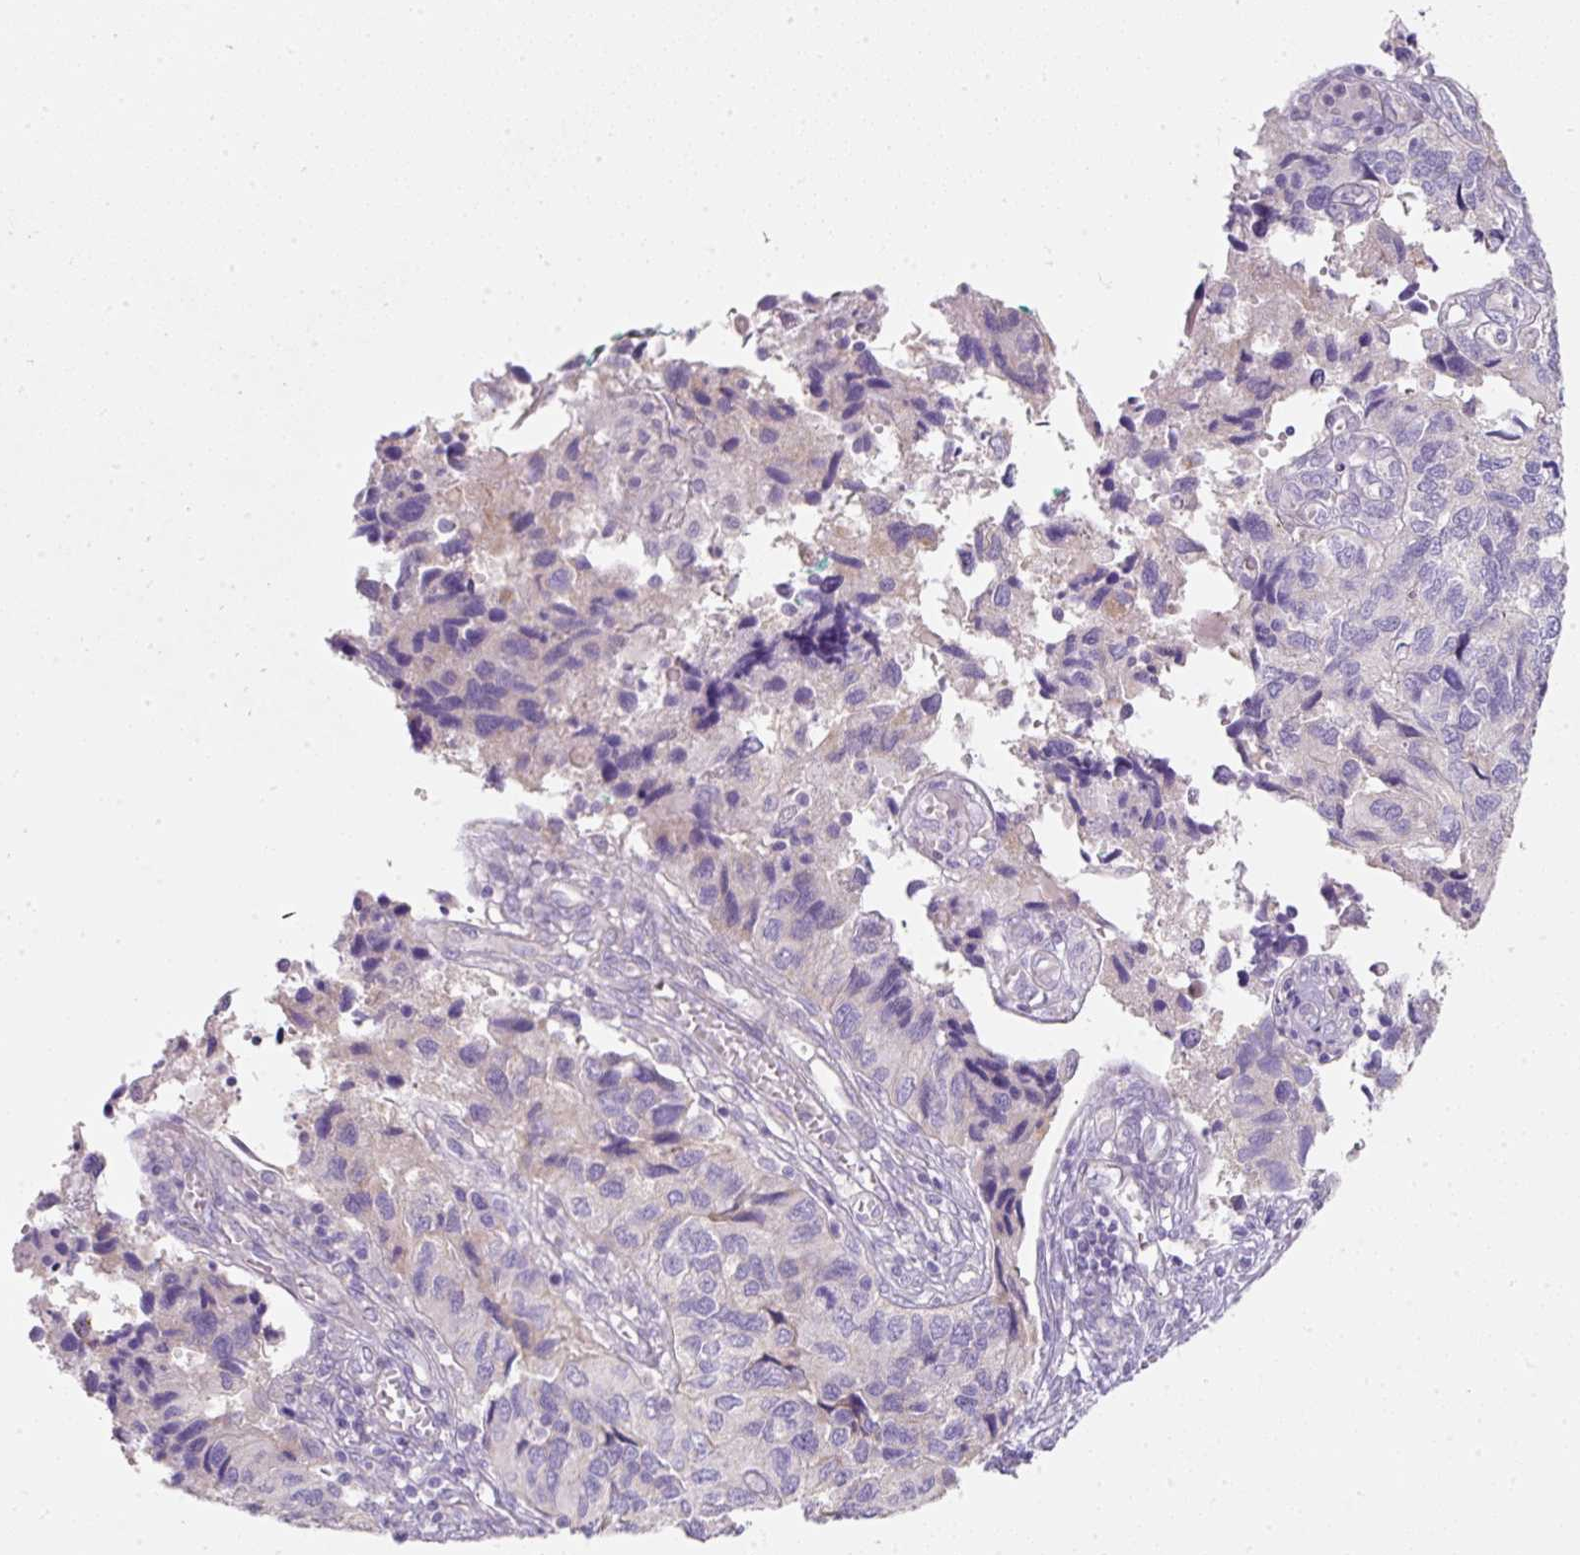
{"staining": {"intensity": "negative", "quantity": "none", "location": "none"}, "tissue": "endometrial cancer", "cell_type": "Tumor cells", "image_type": "cancer", "snomed": [{"axis": "morphology", "description": "Carcinoma, NOS"}, {"axis": "topography", "description": "Uterus"}], "caption": "An IHC micrograph of carcinoma (endometrial) is shown. There is no staining in tumor cells of carcinoma (endometrial). (DAB IHC visualized using brightfield microscopy, high magnification).", "gene": "ERAP2", "patient": {"sex": "female", "age": 76}}